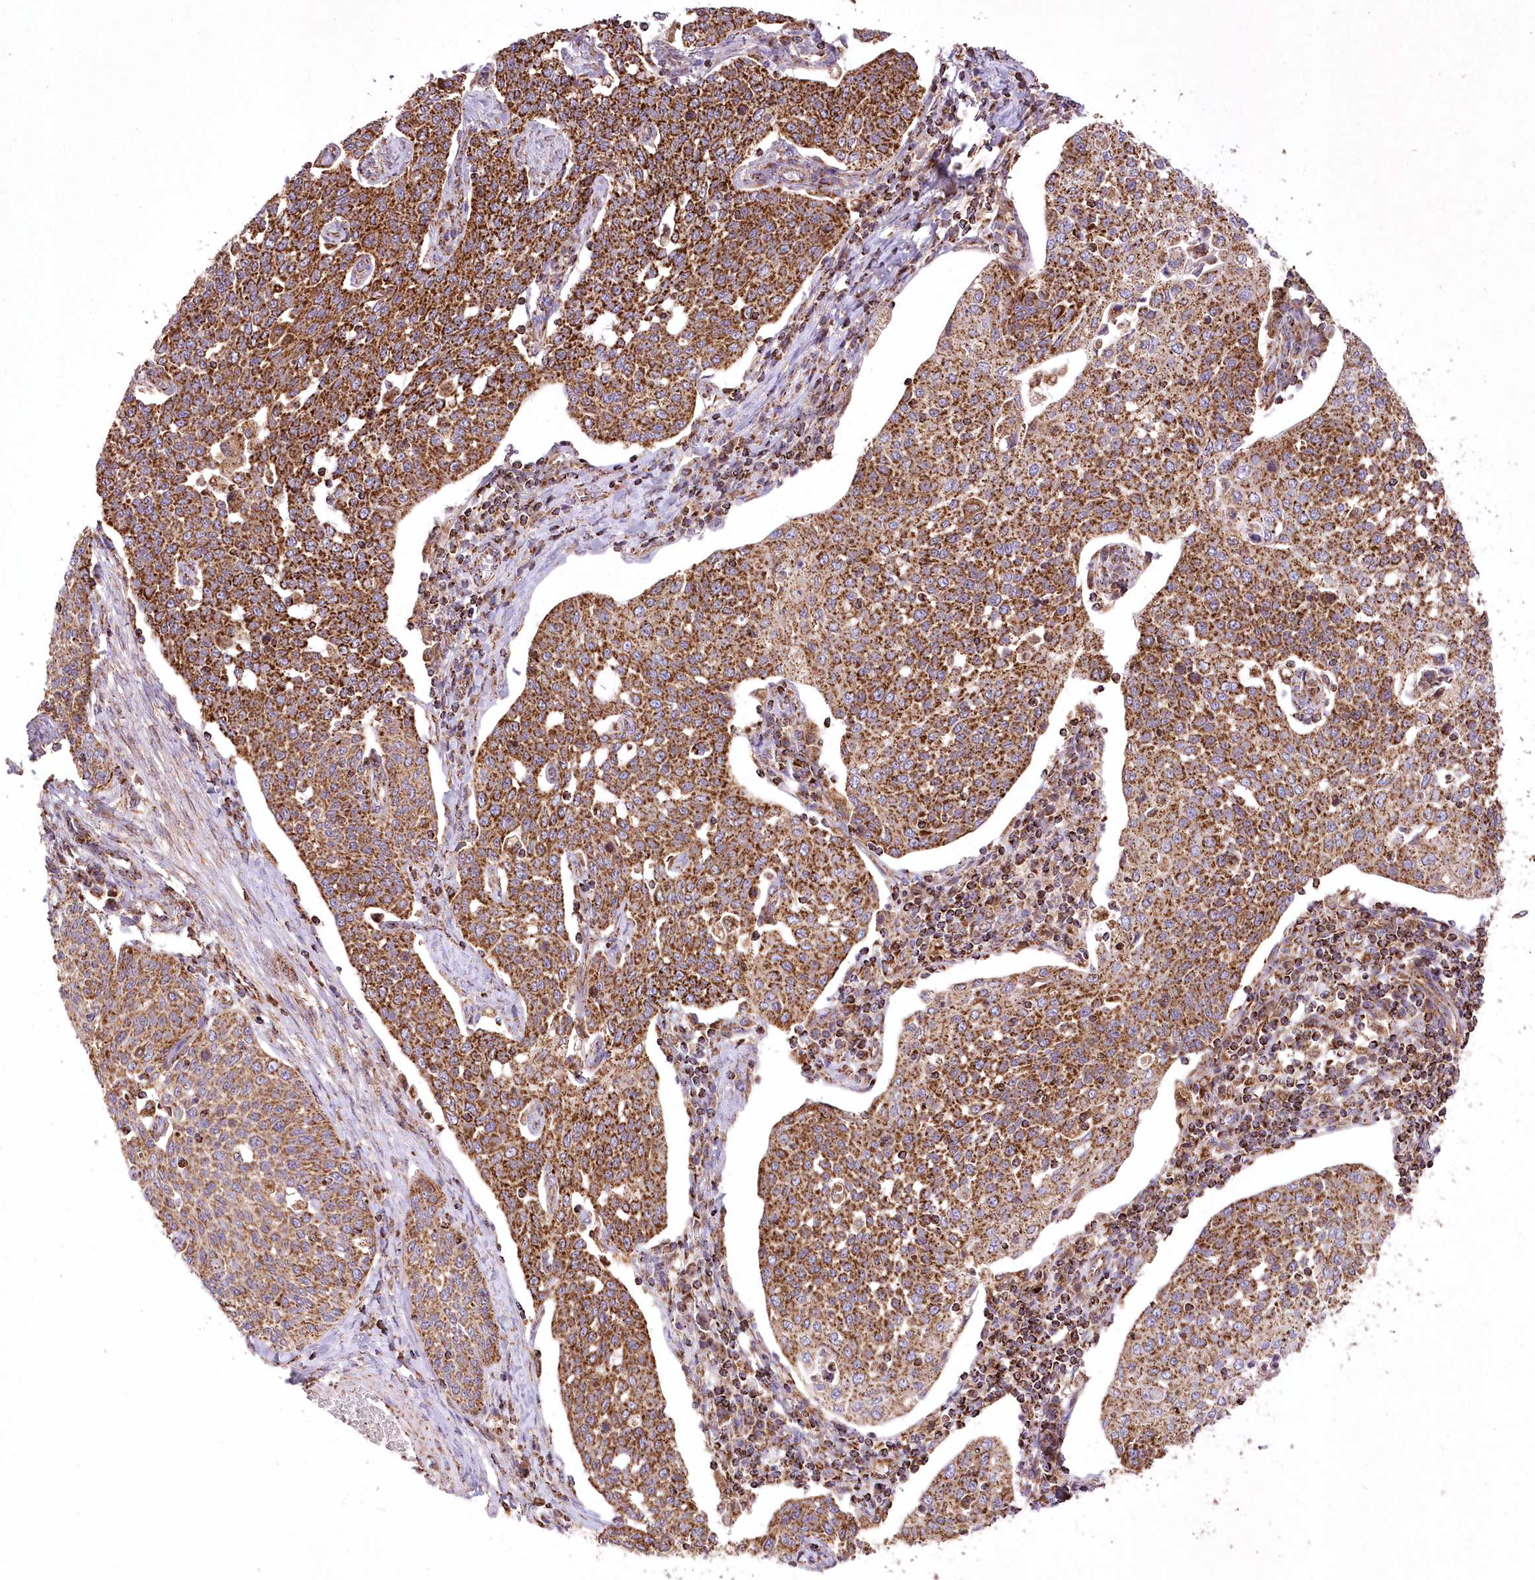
{"staining": {"intensity": "strong", "quantity": ">75%", "location": "cytoplasmic/membranous"}, "tissue": "cervical cancer", "cell_type": "Tumor cells", "image_type": "cancer", "snomed": [{"axis": "morphology", "description": "Squamous cell carcinoma, NOS"}, {"axis": "topography", "description": "Cervix"}], "caption": "Cervical squamous cell carcinoma stained with a protein marker reveals strong staining in tumor cells.", "gene": "ASNSD1", "patient": {"sex": "female", "age": 34}}